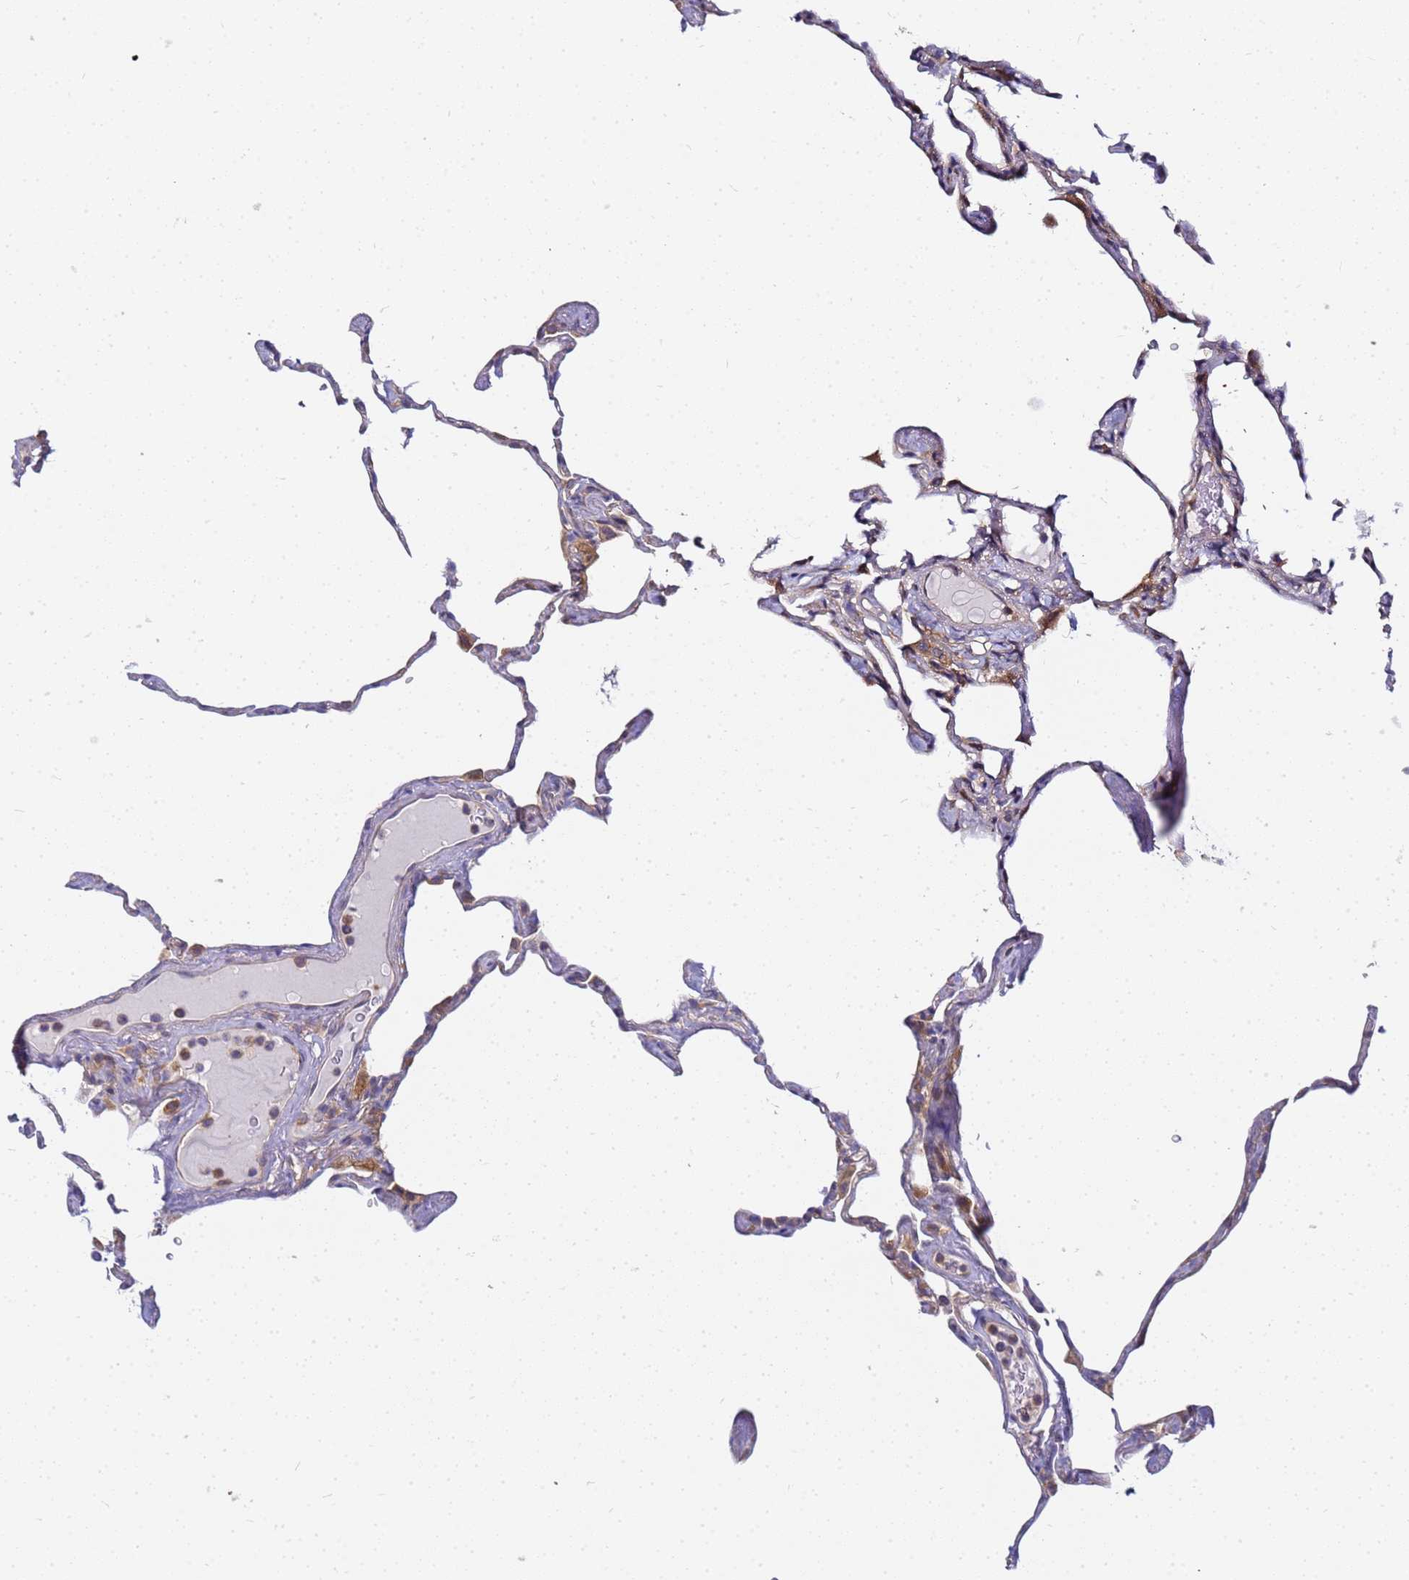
{"staining": {"intensity": "moderate", "quantity": "25%-75%", "location": "cytoplasmic/membranous"}, "tissue": "lung", "cell_type": "Alveolar cells", "image_type": "normal", "snomed": [{"axis": "morphology", "description": "Normal tissue, NOS"}, {"axis": "topography", "description": "Lung"}], "caption": "A brown stain labels moderate cytoplasmic/membranous staining of a protein in alveolar cells of unremarkable lung. The protein is stained brown, and the nuclei are stained in blue (DAB IHC with brightfield microscopy, high magnification).", "gene": "CHM", "patient": {"sex": "male", "age": 65}}